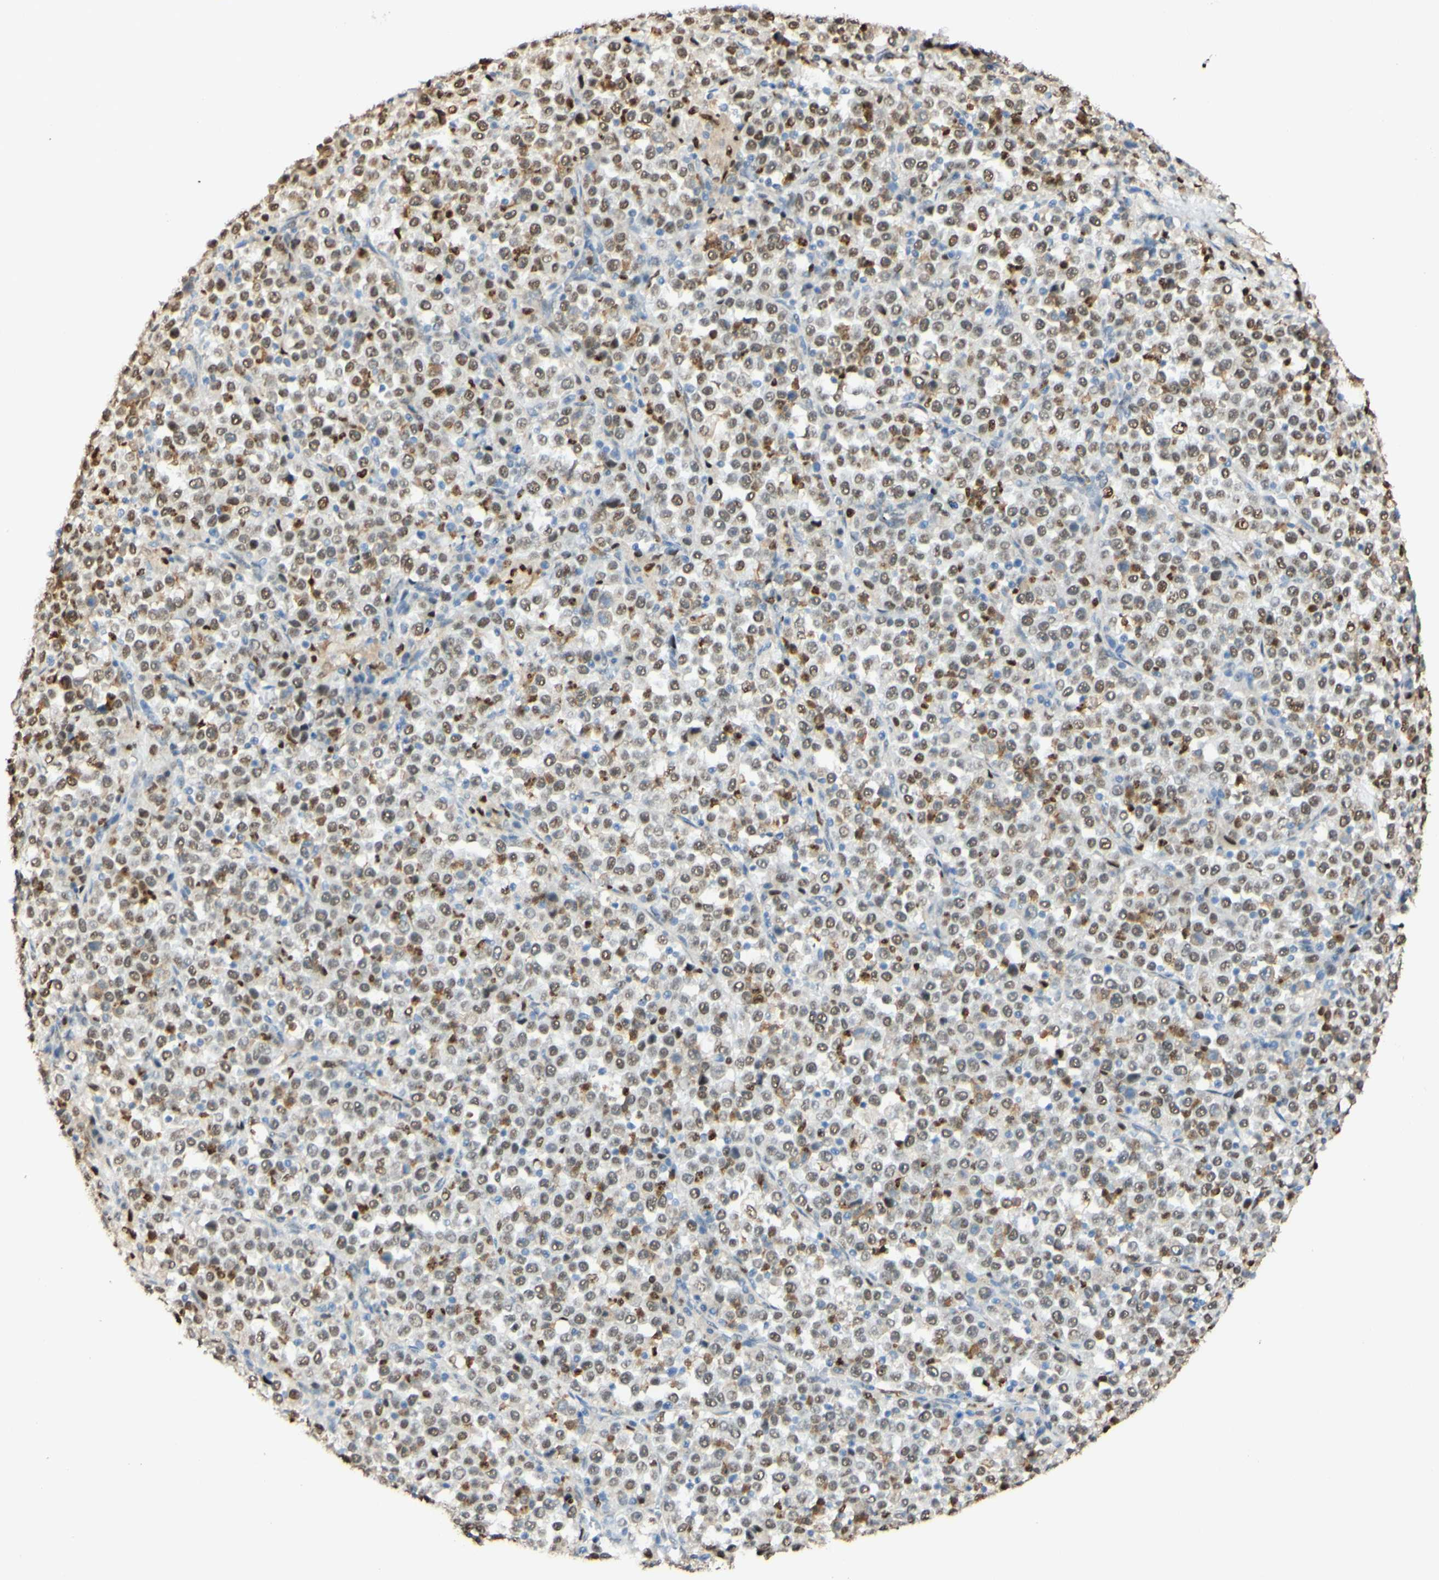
{"staining": {"intensity": "strong", "quantity": "25%-75%", "location": "nuclear"}, "tissue": "stomach cancer", "cell_type": "Tumor cells", "image_type": "cancer", "snomed": [{"axis": "morphology", "description": "Normal tissue, NOS"}, {"axis": "morphology", "description": "Adenocarcinoma, NOS"}, {"axis": "topography", "description": "Stomach, upper"}, {"axis": "topography", "description": "Stomach"}], "caption": "Strong nuclear protein staining is identified in approximately 25%-75% of tumor cells in stomach adenocarcinoma.", "gene": "MAP3K4", "patient": {"sex": "male", "age": 59}}